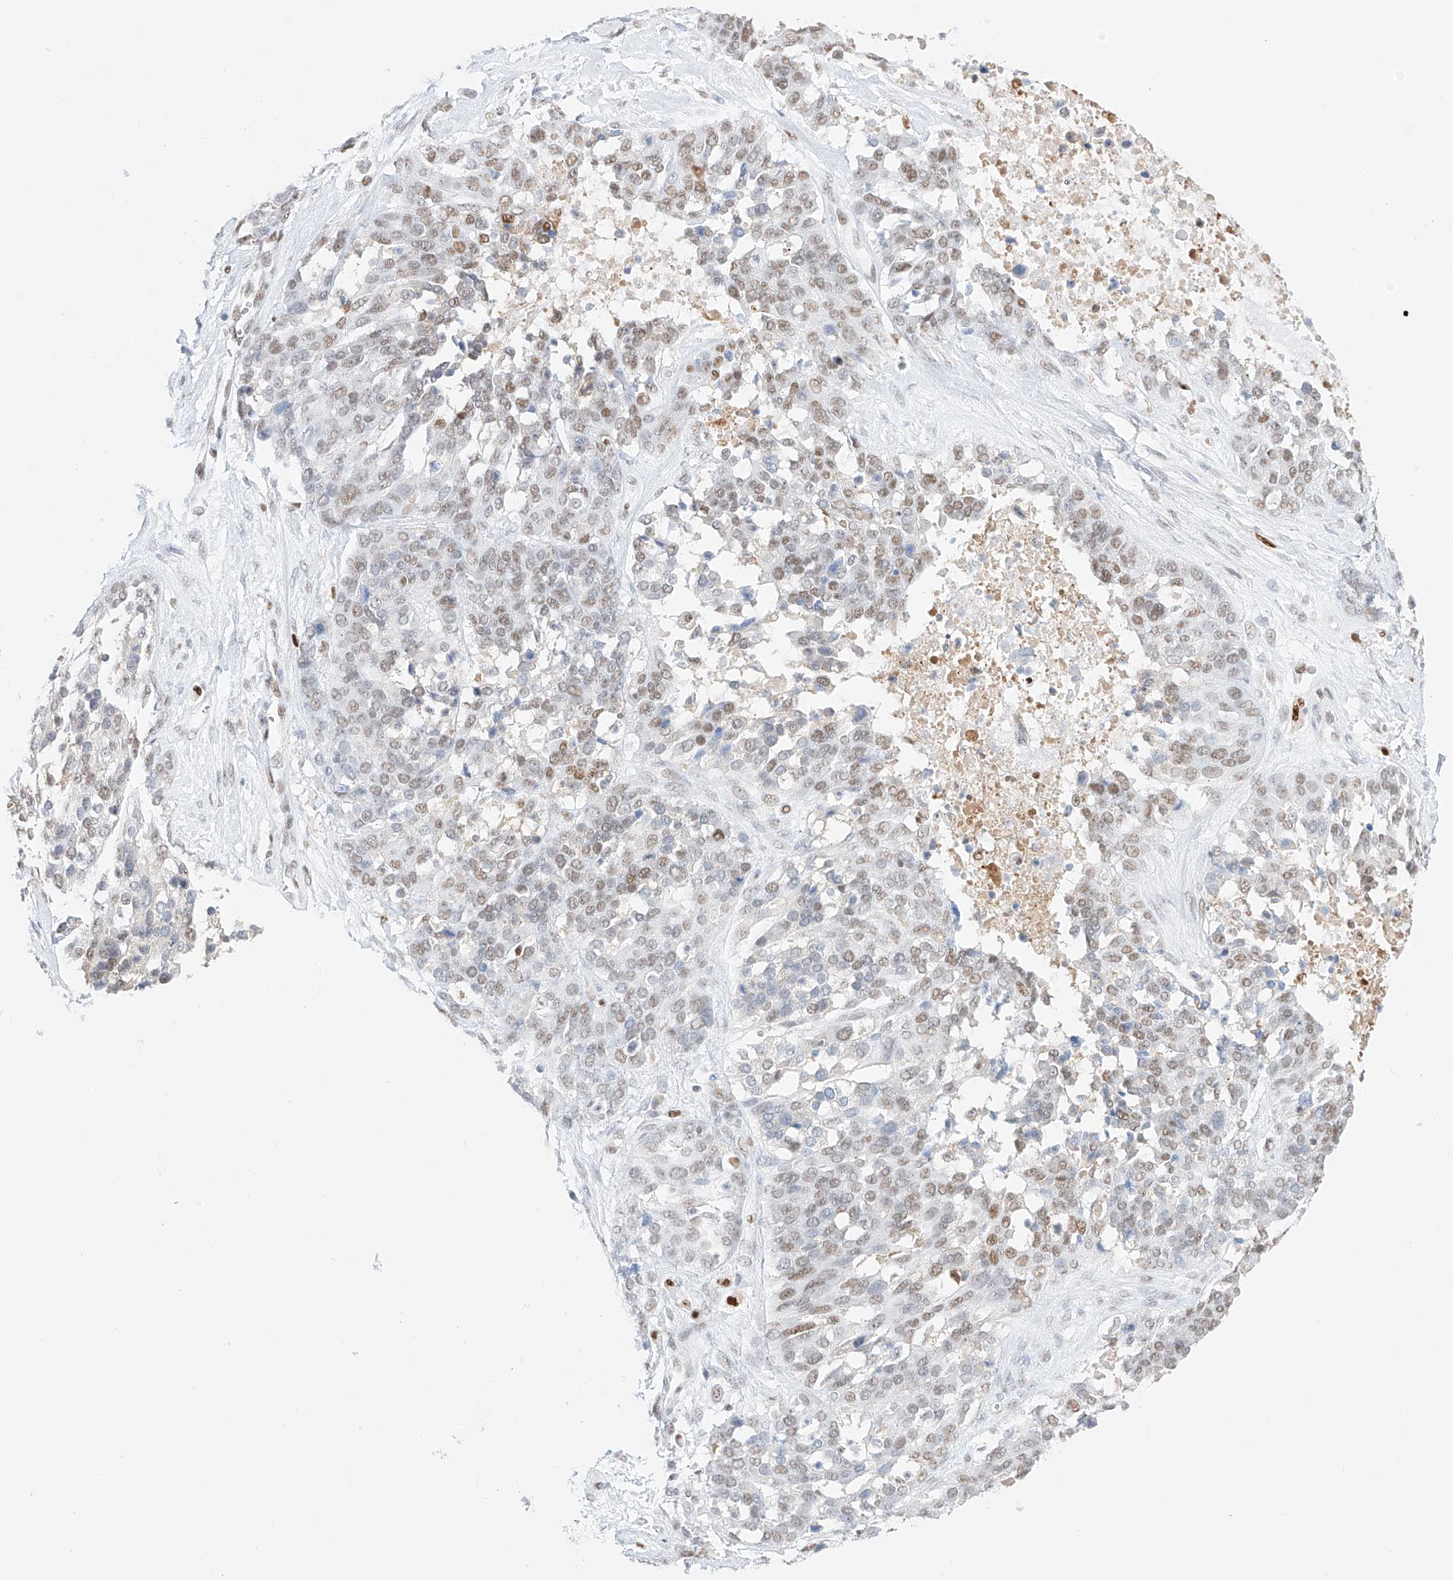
{"staining": {"intensity": "moderate", "quantity": "<25%", "location": "nuclear"}, "tissue": "ovarian cancer", "cell_type": "Tumor cells", "image_type": "cancer", "snomed": [{"axis": "morphology", "description": "Cystadenocarcinoma, serous, NOS"}, {"axis": "topography", "description": "Ovary"}], "caption": "Serous cystadenocarcinoma (ovarian) tissue shows moderate nuclear staining in approximately <25% of tumor cells, visualized by immunohistochemistry. (brown staining indicates protein expression, while blue staining denotes nuclei).", "gene": "APIP", "patient": {"sex": "female", "age": 44}}